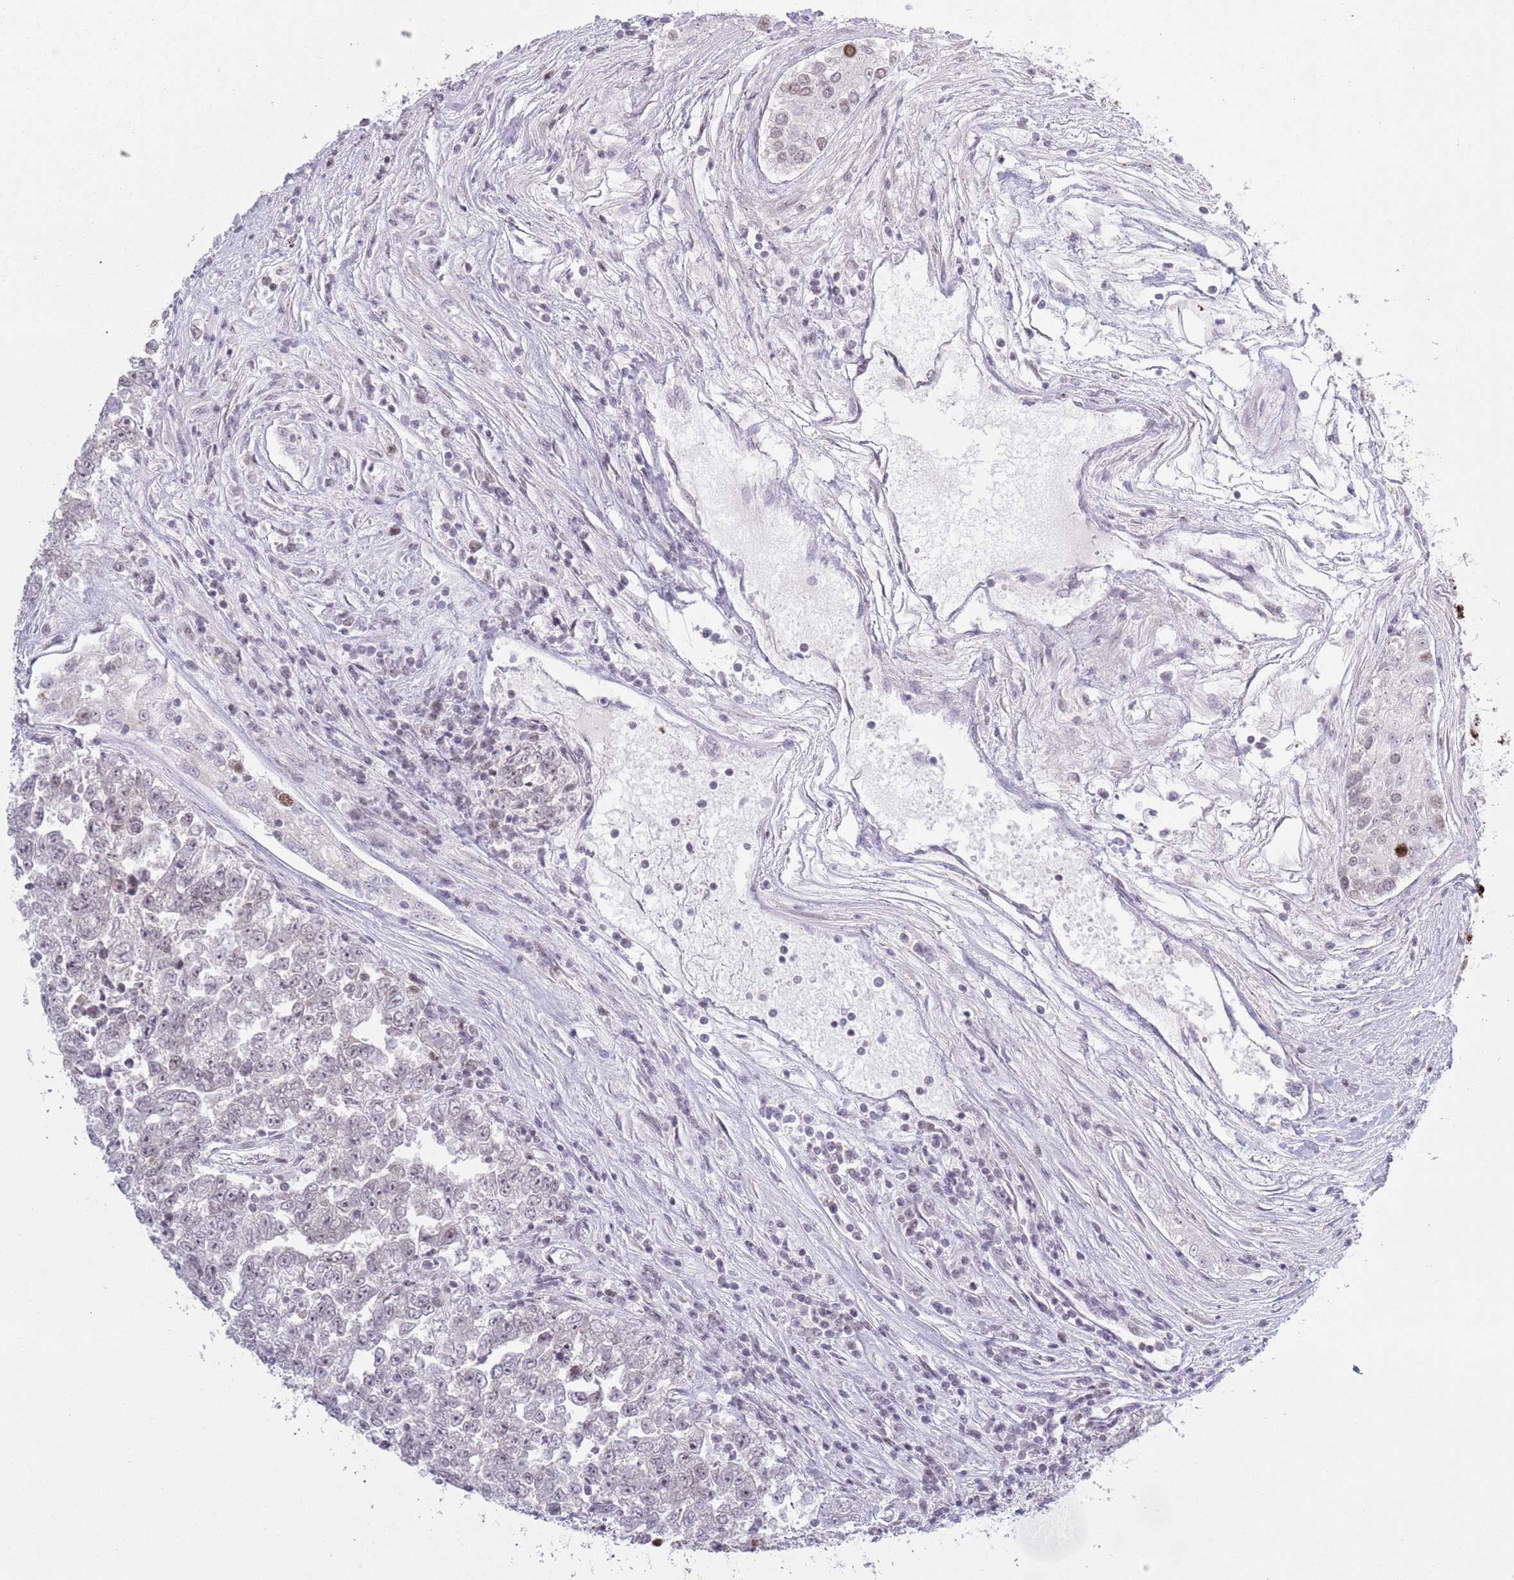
{"staining": {"intensity": "moderate", "quantity": "<25%", "location": "nuclear"}, "tissue": "testis cancer", "cell_type": "Tumor cells", "image_type": "cancer", "snomed": [{"axis": "morphology", "description": "Carcinoma, Embryonal, NOS"}, {"axis": "topography", "description": "Testis"}], "caption": "A high-resolution image shows immunohistochemistry (IHC) staining of testis embryonal carcinoma, which reveals moderate nuclear positivity in about <25% of tumor cells.", "gene": "MRPL34", "patient": {"sex": "male", "age": 25}}